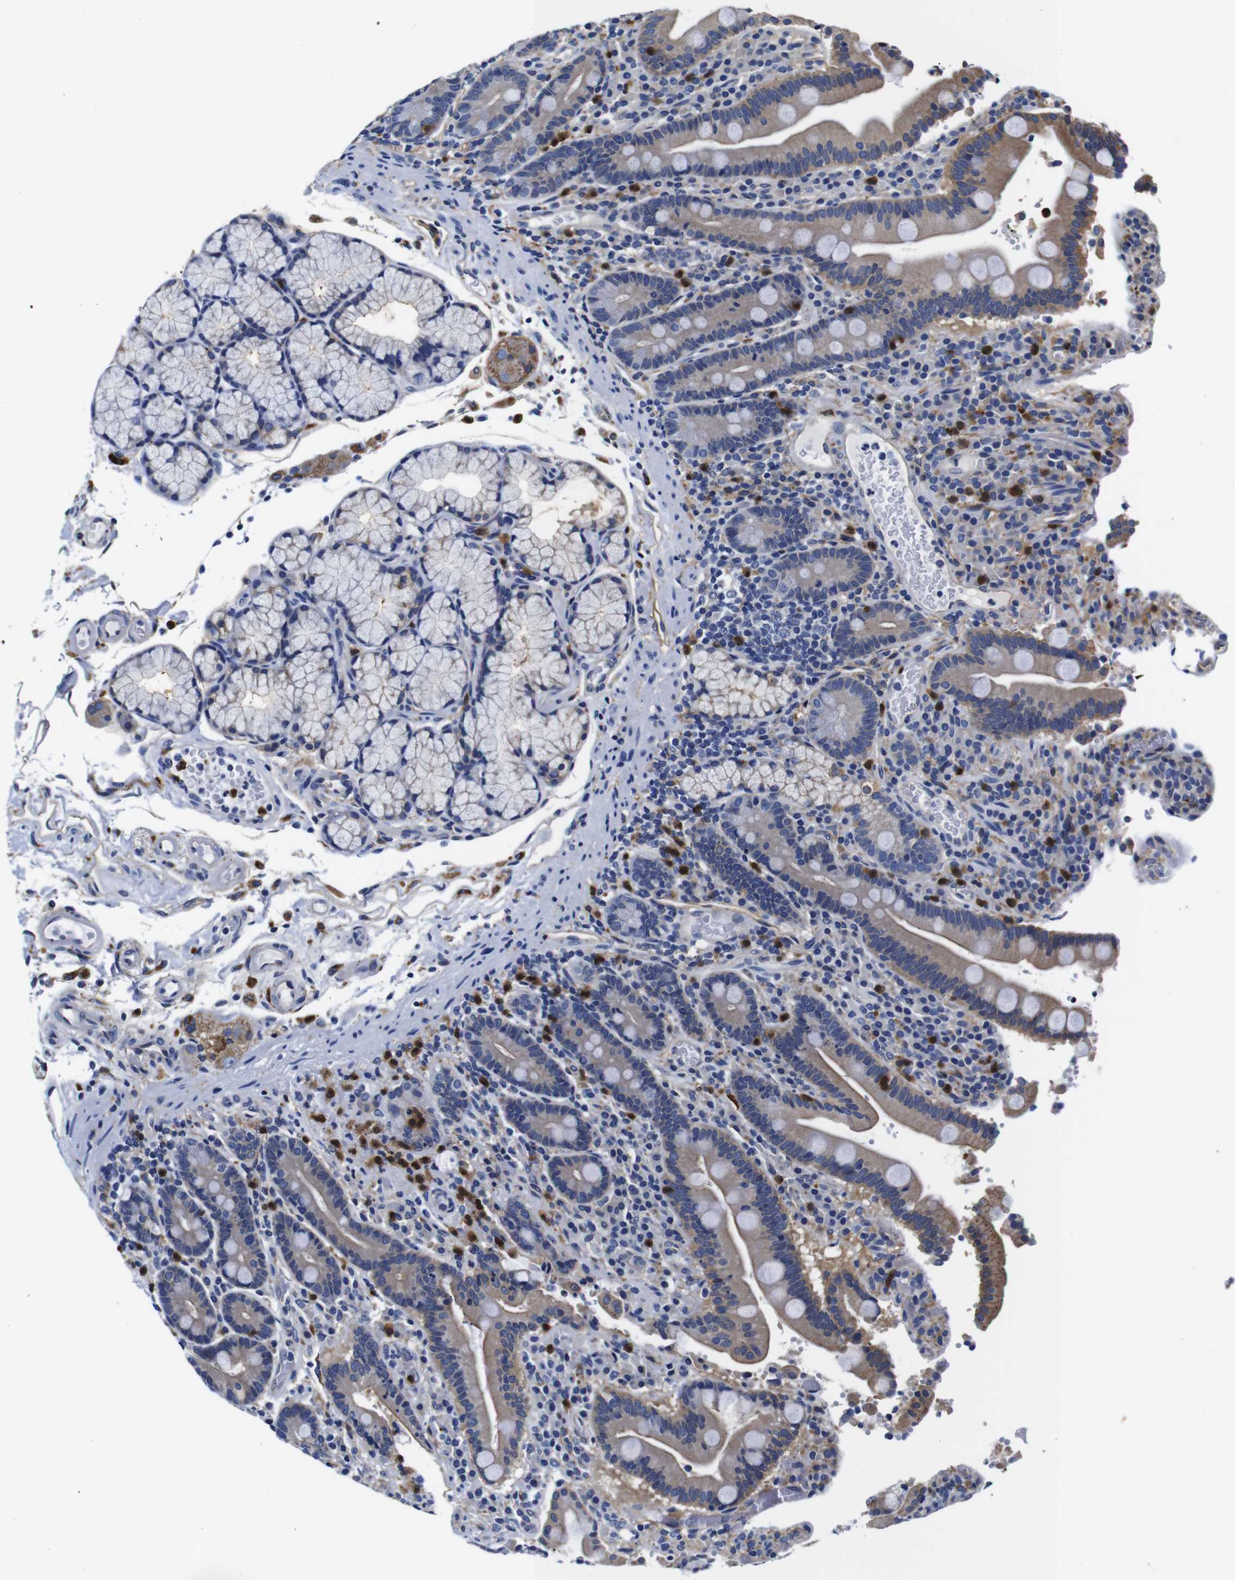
{"staining": {"intensity": "weak", "quantity": "<25%", "location": "cytoplasmic/membranous"}, "tissue": "duodenum", "cell_type": "Glandular cells", "image_type": "normal", "snomed": [{"axis": "morphology", "description": "Normal tissue, NOS"}, {"axis": "topography", "description": "Small intestine, NOS"}], "caption": "Immunohistochemistry (IHC) of normal duodenum exhibits no expression in glandular cells.", "gene": "GIMAP2", "patient": {"sex": "female", "age": 71}}